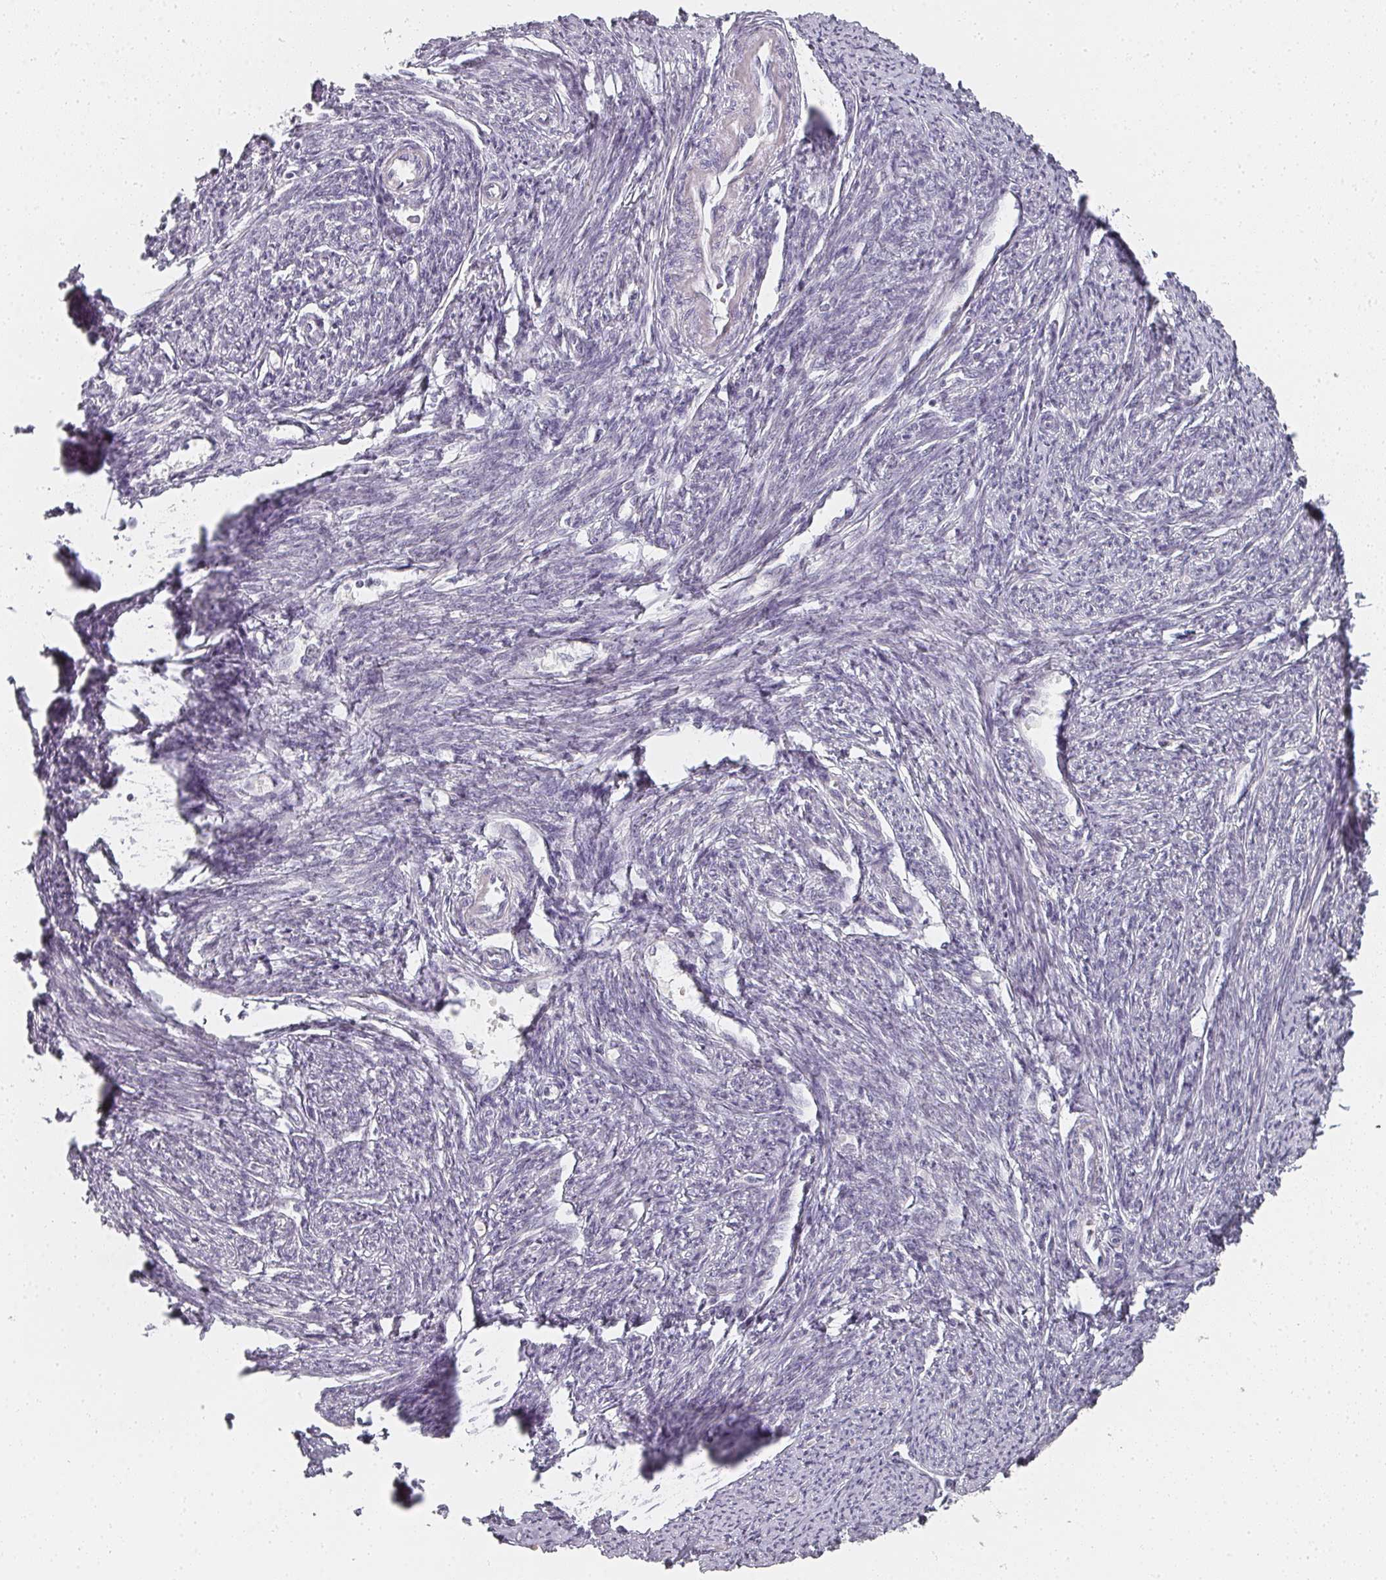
{"staining": {"intensity": "negative", "quantity": "none", "location": "none"}, "tissue": "smooth muscle", "cell_type": "Smooth muscle cells", "image_type": "normal", "snomed": [{"axis": "morphology", "description": "Normal tissue, NOS"}, {"axis": "topography", "description": "Smooth muscle"}, {"axis": "topography", "description": "Fallopian tube"}], "caption": "IHC photomicrograph of normal smooth muscle stained for a protein (brown), which displays no staining in smooth muscle cells.", "gene": "SHISA2", "patient": {"sex": "female", "age": 59}}